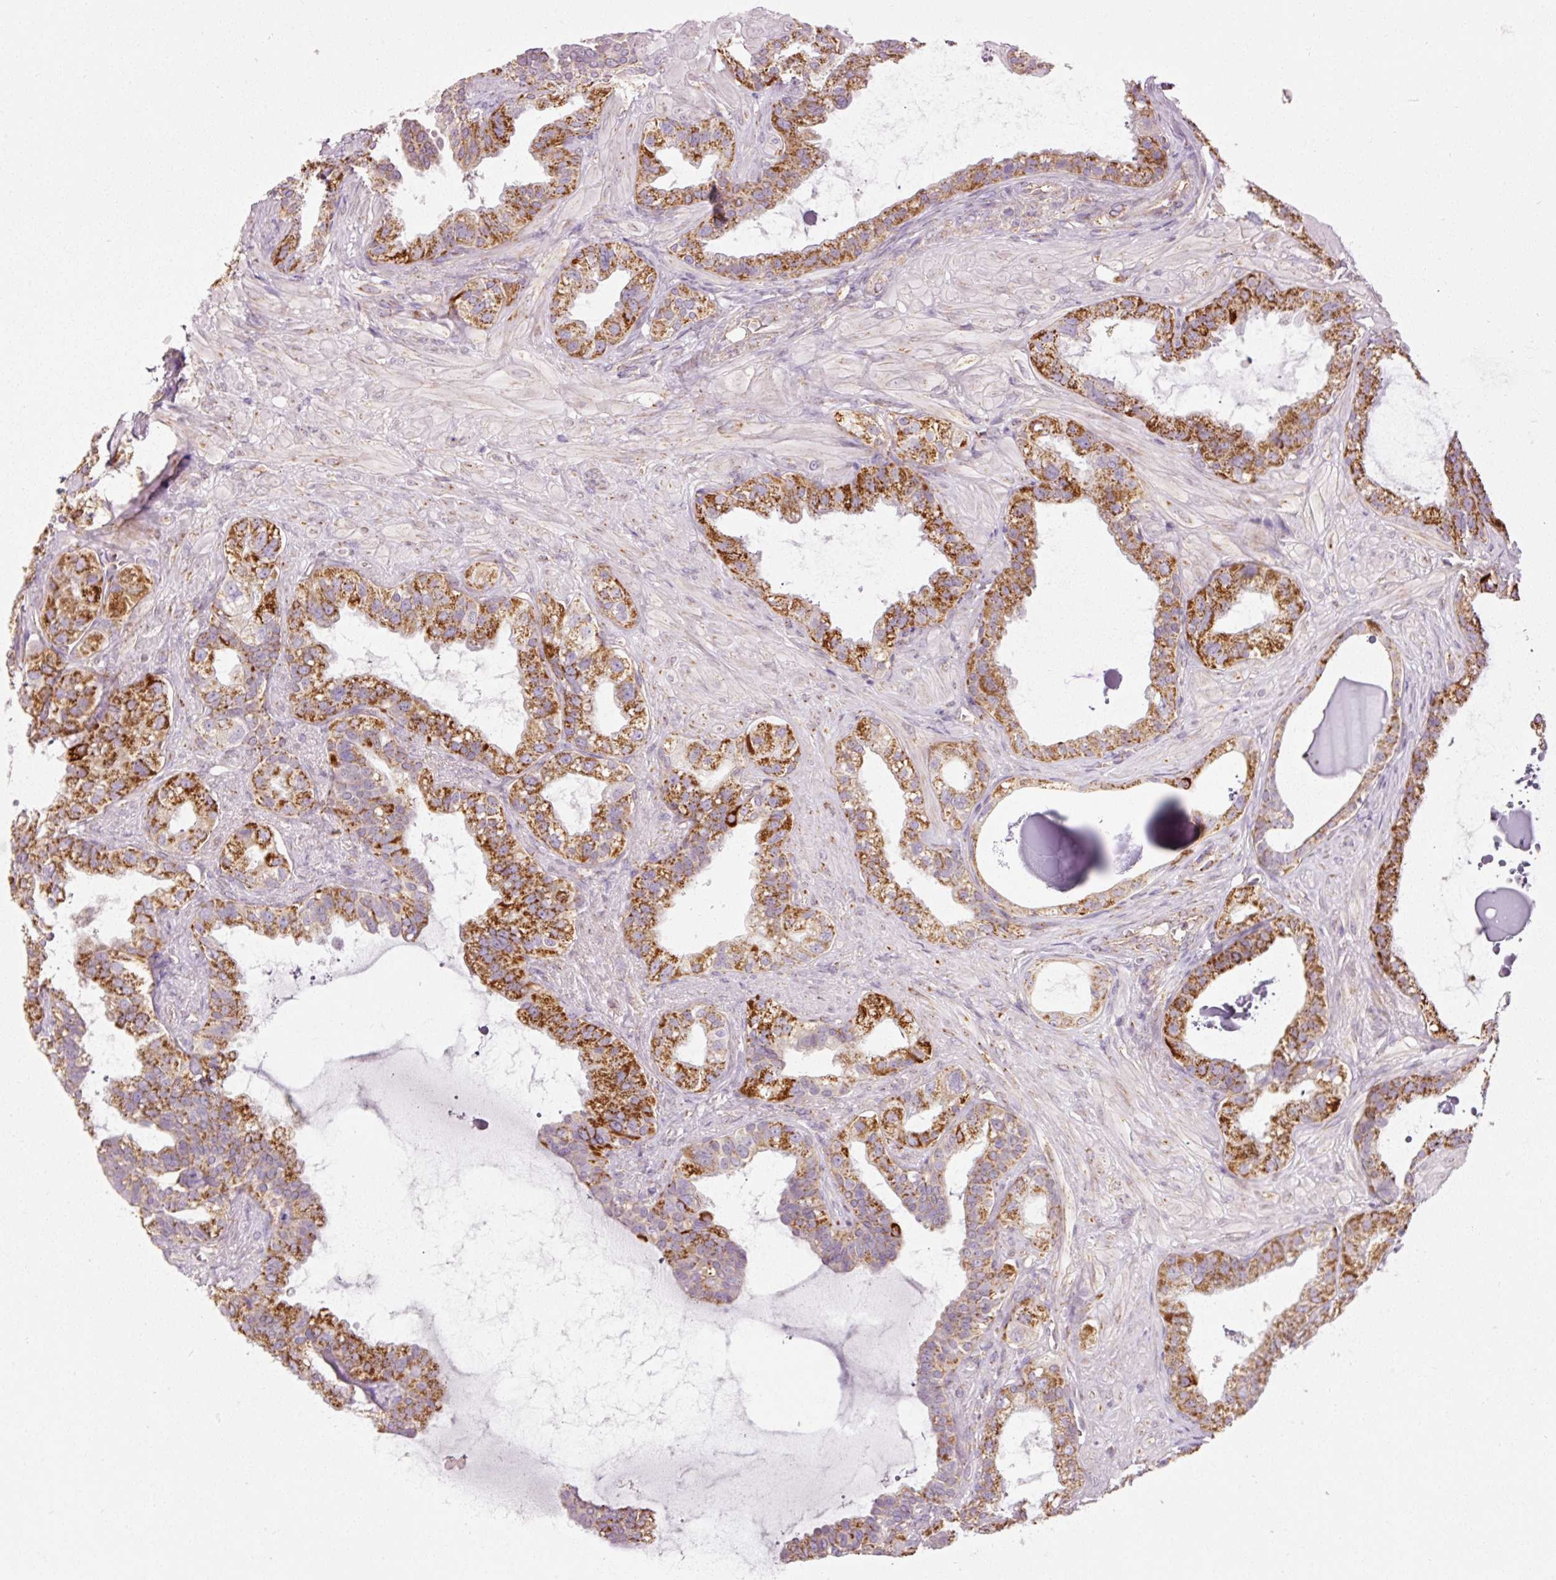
{"staining": {"intensity": "strong", "quantity": ">75%", "location": "cytoplasmic/membranous"}, "tissue": "seminal vesicle", "cell_type": "Glandular cells", "image_type": "normal", "snomed": [{"axis": "morphology", "description": "Normal tissue, NOS"}, {"axis": "topography", "description": "Seminal veicle"}, {"axis": "topography", "description": "Peripheral nerve tissue"}], "caption": "Human seminal vesicle stained with a protein marker reveals strong staining in glandular cells.", "gene": "NDUFB4", "patient": {"sex": "male", "age": 76}}